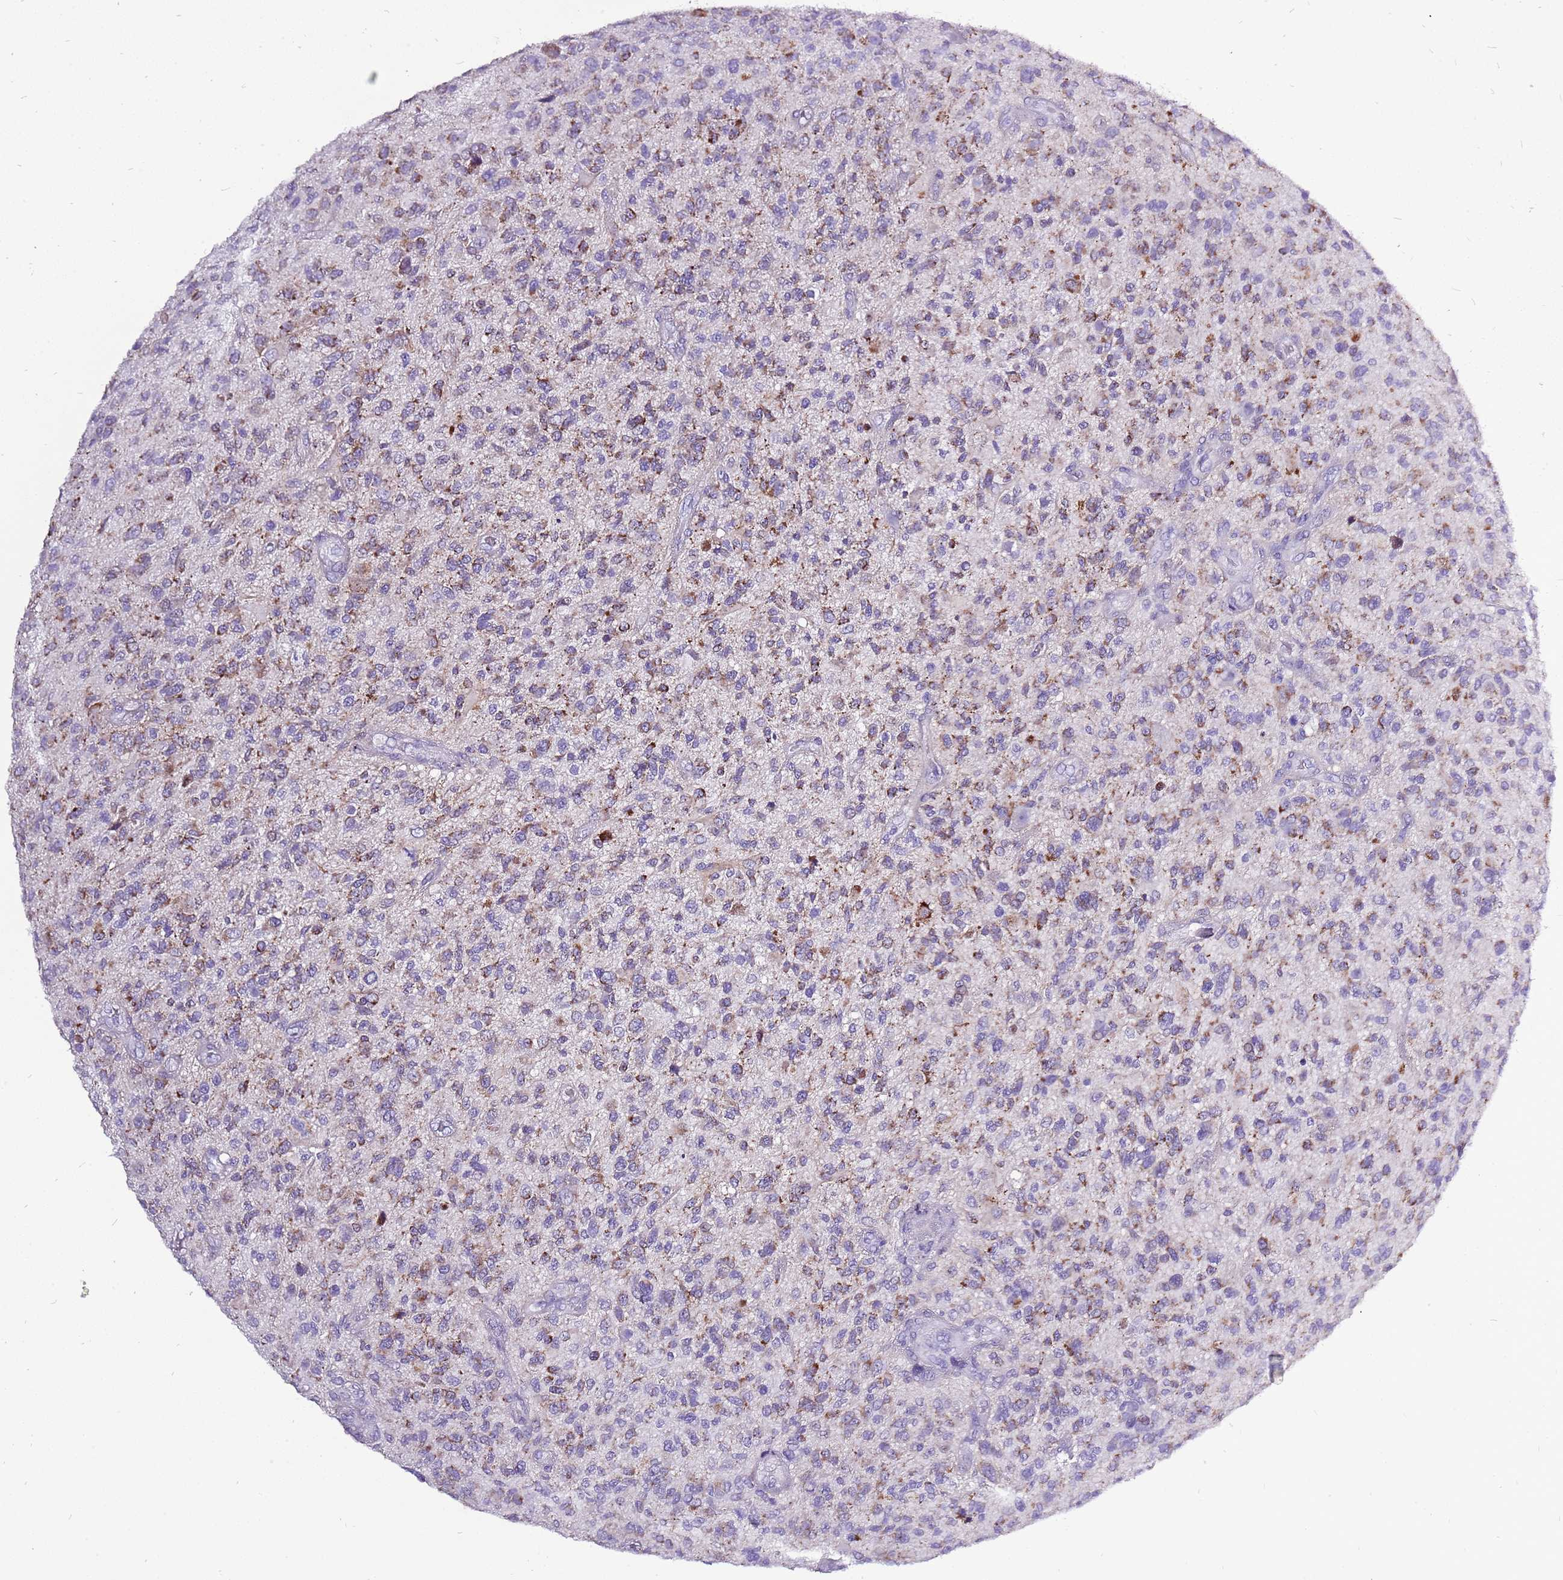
{"staining": {"intensity": "moderate", "quantity": "25%-75%", "location": "cytoplasmic/membranous"}, "tissue": "glioma", "cell_type": "Tumor cells", "image_type": "cancer", "snomed": [{"axis": "morphology", "description": "Glioma, malignant, High grade"}, {"axis": "topography", "description": "Brain"}], "caption": "Immunohistochemical staining of human glioma reveals moderate cytoplasmic/membranous protein positivity in about 25%-75% of tumor cells.", "gene": "ACSS3", "patient": {"sex": "male", "age": 47}}